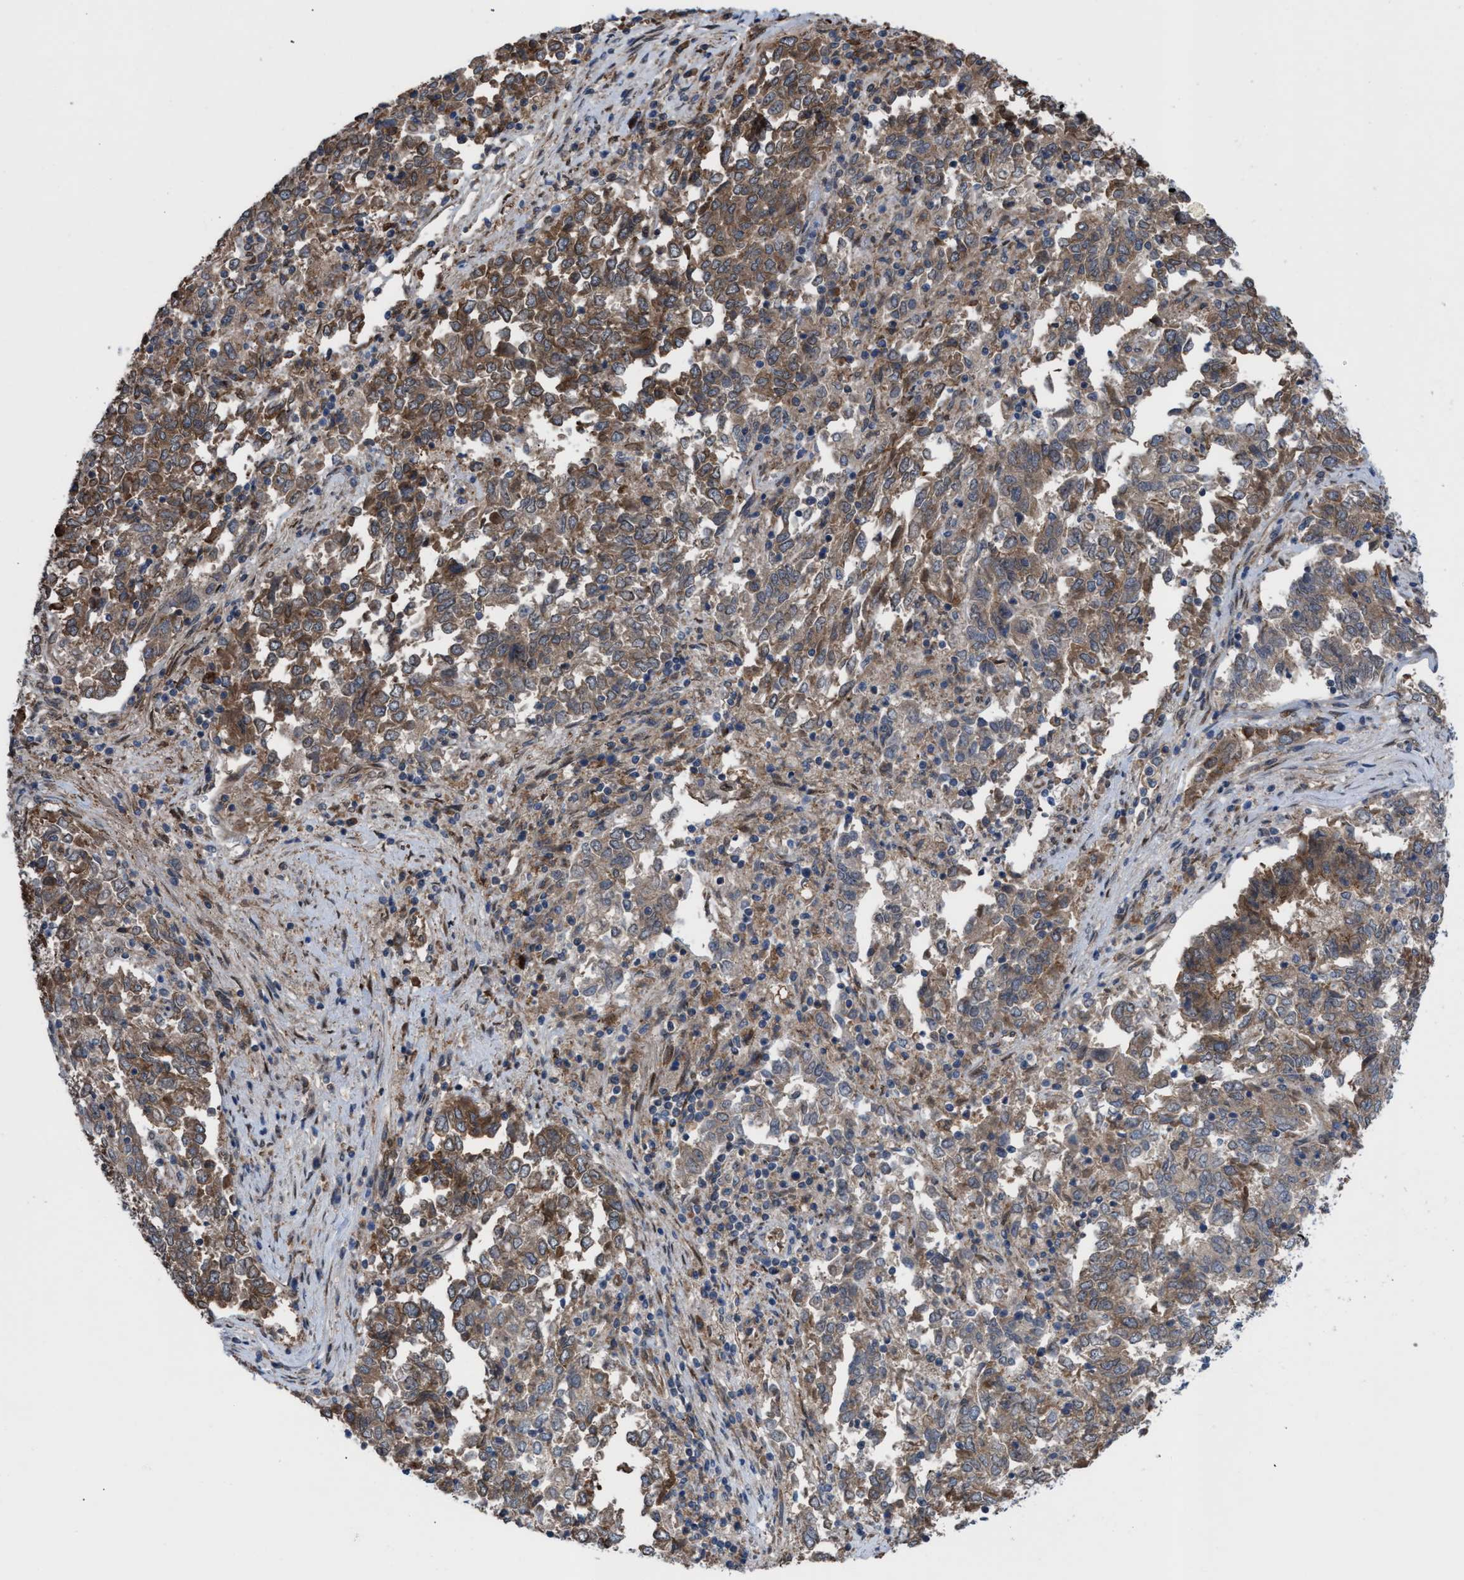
{"staining": {"intensity": "weak", "quantity": ">75%", "location": "cytoplasmic/membranous"}, "tissue": "endometrial cancer", "cell_type": "Tumor cells", "image_type": "cancer", "snomed": [{"axis": "morphology", "description": "Adenocarcinoma, NOS"}, {"axis": "topography", "description": "Endometrium"}], "caption": "Immunohistochemistry (IHC) of human endometrial adenocarcinoma exhibits low levels of weak cytoplasmic/membranous staining in about >75% of tumor cells.", "gene": "TP53BP2", "patient": {"sex": "female", "age": 80}}